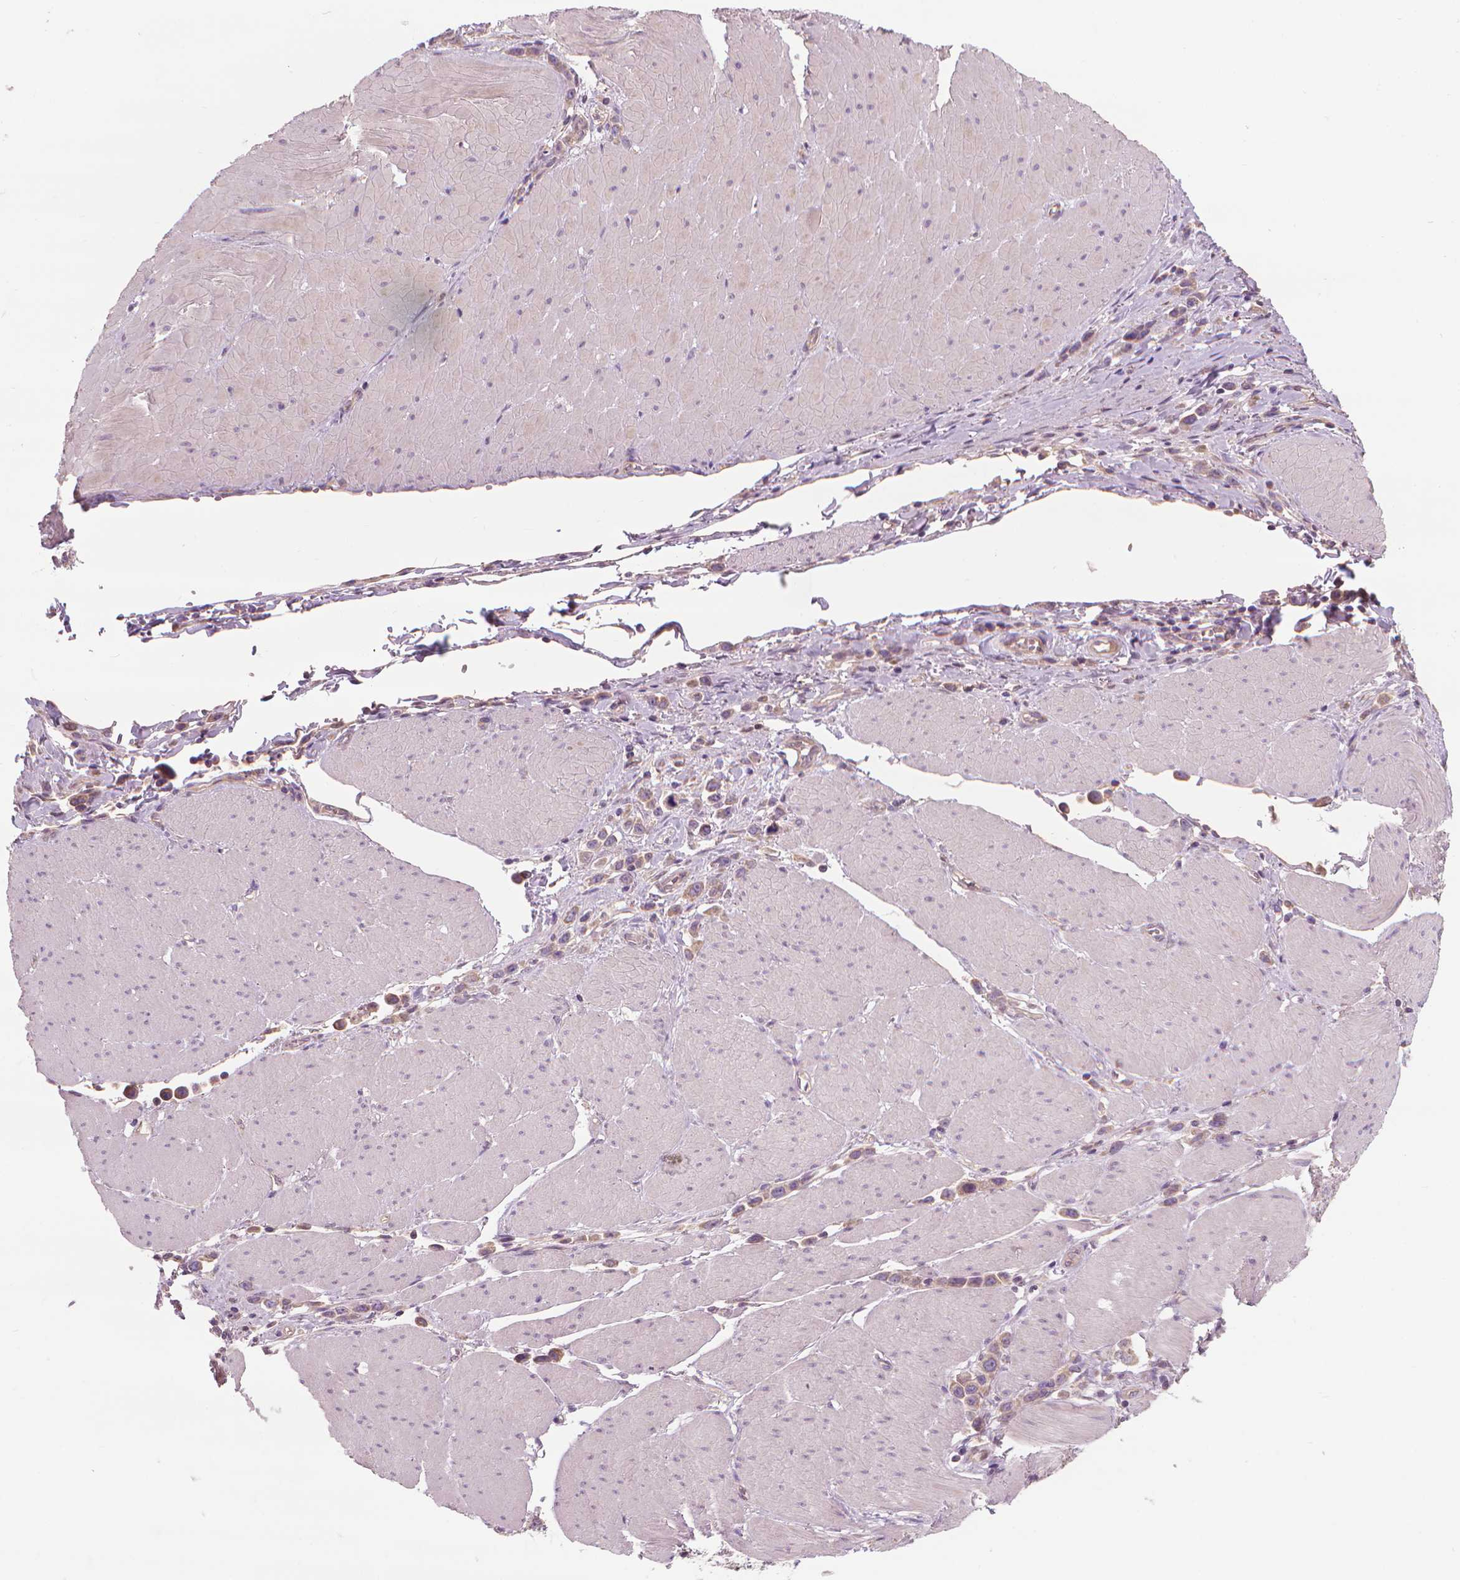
{"staining": {"intensity": "weak", "quantity": ">75%", "location": "cytoplasmic/membranous"}, "tissue": "stomach cancer", "cell_type": "Tumor cells", "image_type": "cancer", "snomed": [{"axis": "morphology", "description": "Adenocarcinoma, NOS"}, {"axis": "topography", "description": "Stomach"}], "caption": "Protein staining reveals weak cytoplasmic/membranous staining in about >75% of tumor cells in stomach cancer (adenocarcinoma).", "gene": "RIIAD1", "patient": {"sex": "male", "age": 47}}